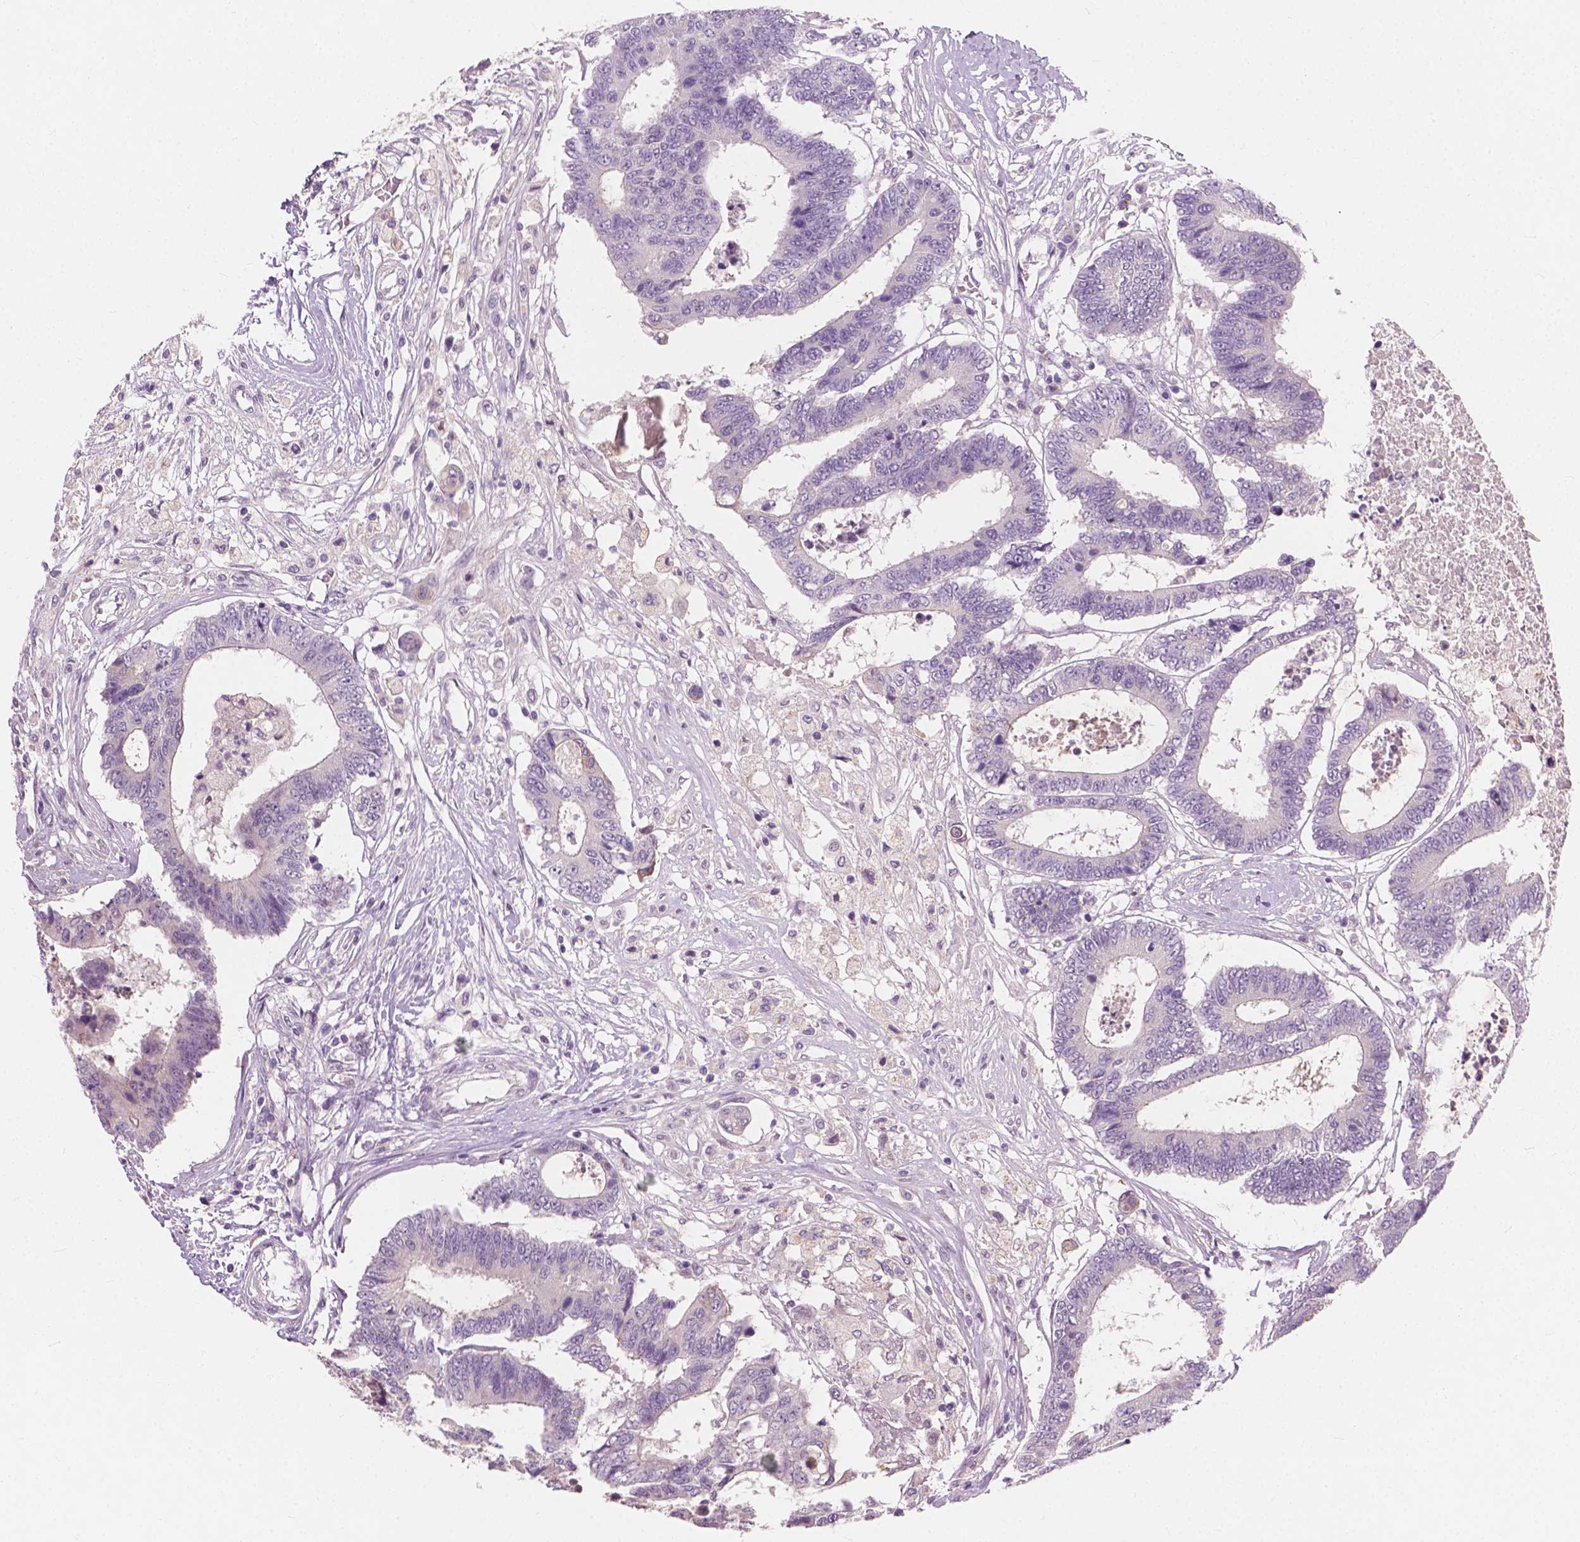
{"staining": {"intensity": "negative", "quantity": "none", "location": "none"}, "tissue": "colorectal cancer", "cell_type": "Tumor cells", "image_type": "cancer", "snomed": [{"axis": "morphology", "description": "Adenocarcinoma, NOS"}, {"axis": "topography", "description": "Colon"}], "caption": "The immunohistochemistry image has no significant staining in tumor cells of adenocarcinoma (colorectal) tissue.", "gene": "KRT17", "patient": {"sex": "female", "age": 48}}